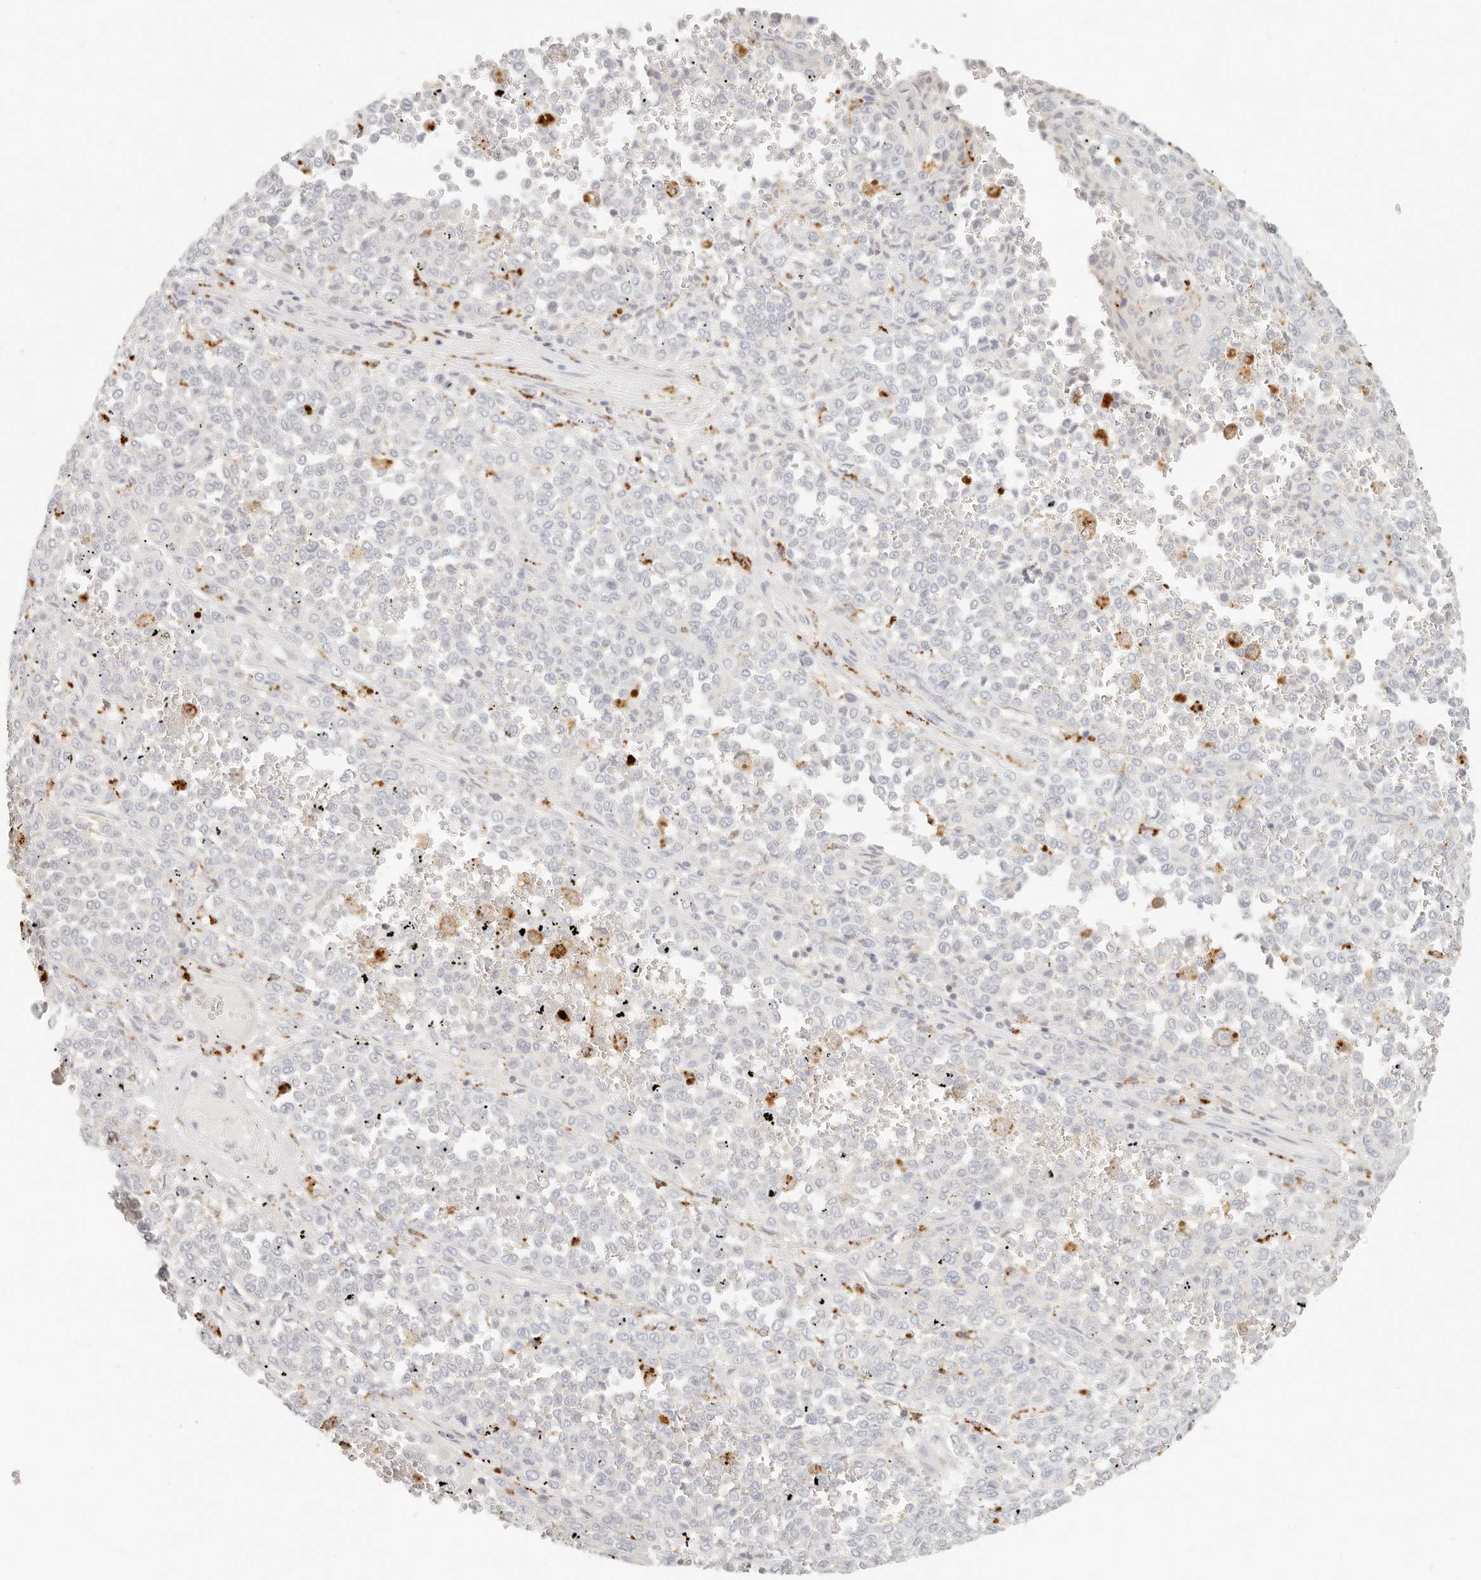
{"staining": {"intensity": "negative", "quantity": "none", "location": "none"}, "tissue": "melanoma", "cell_type": "Tumor cells", "image_type": "cancer", "snomed": [{"axis": "morphology", "description": "Malignant melanoma, Metastatic site"}, {"axis": "topography", "description": "Pancreas"}], "caption": "Immunohistochemical staining of human melanoma exhibits no significant staining in tumor cells.", "gene": "RNASET2", "patient": {"sex": "female", "age": 30}}